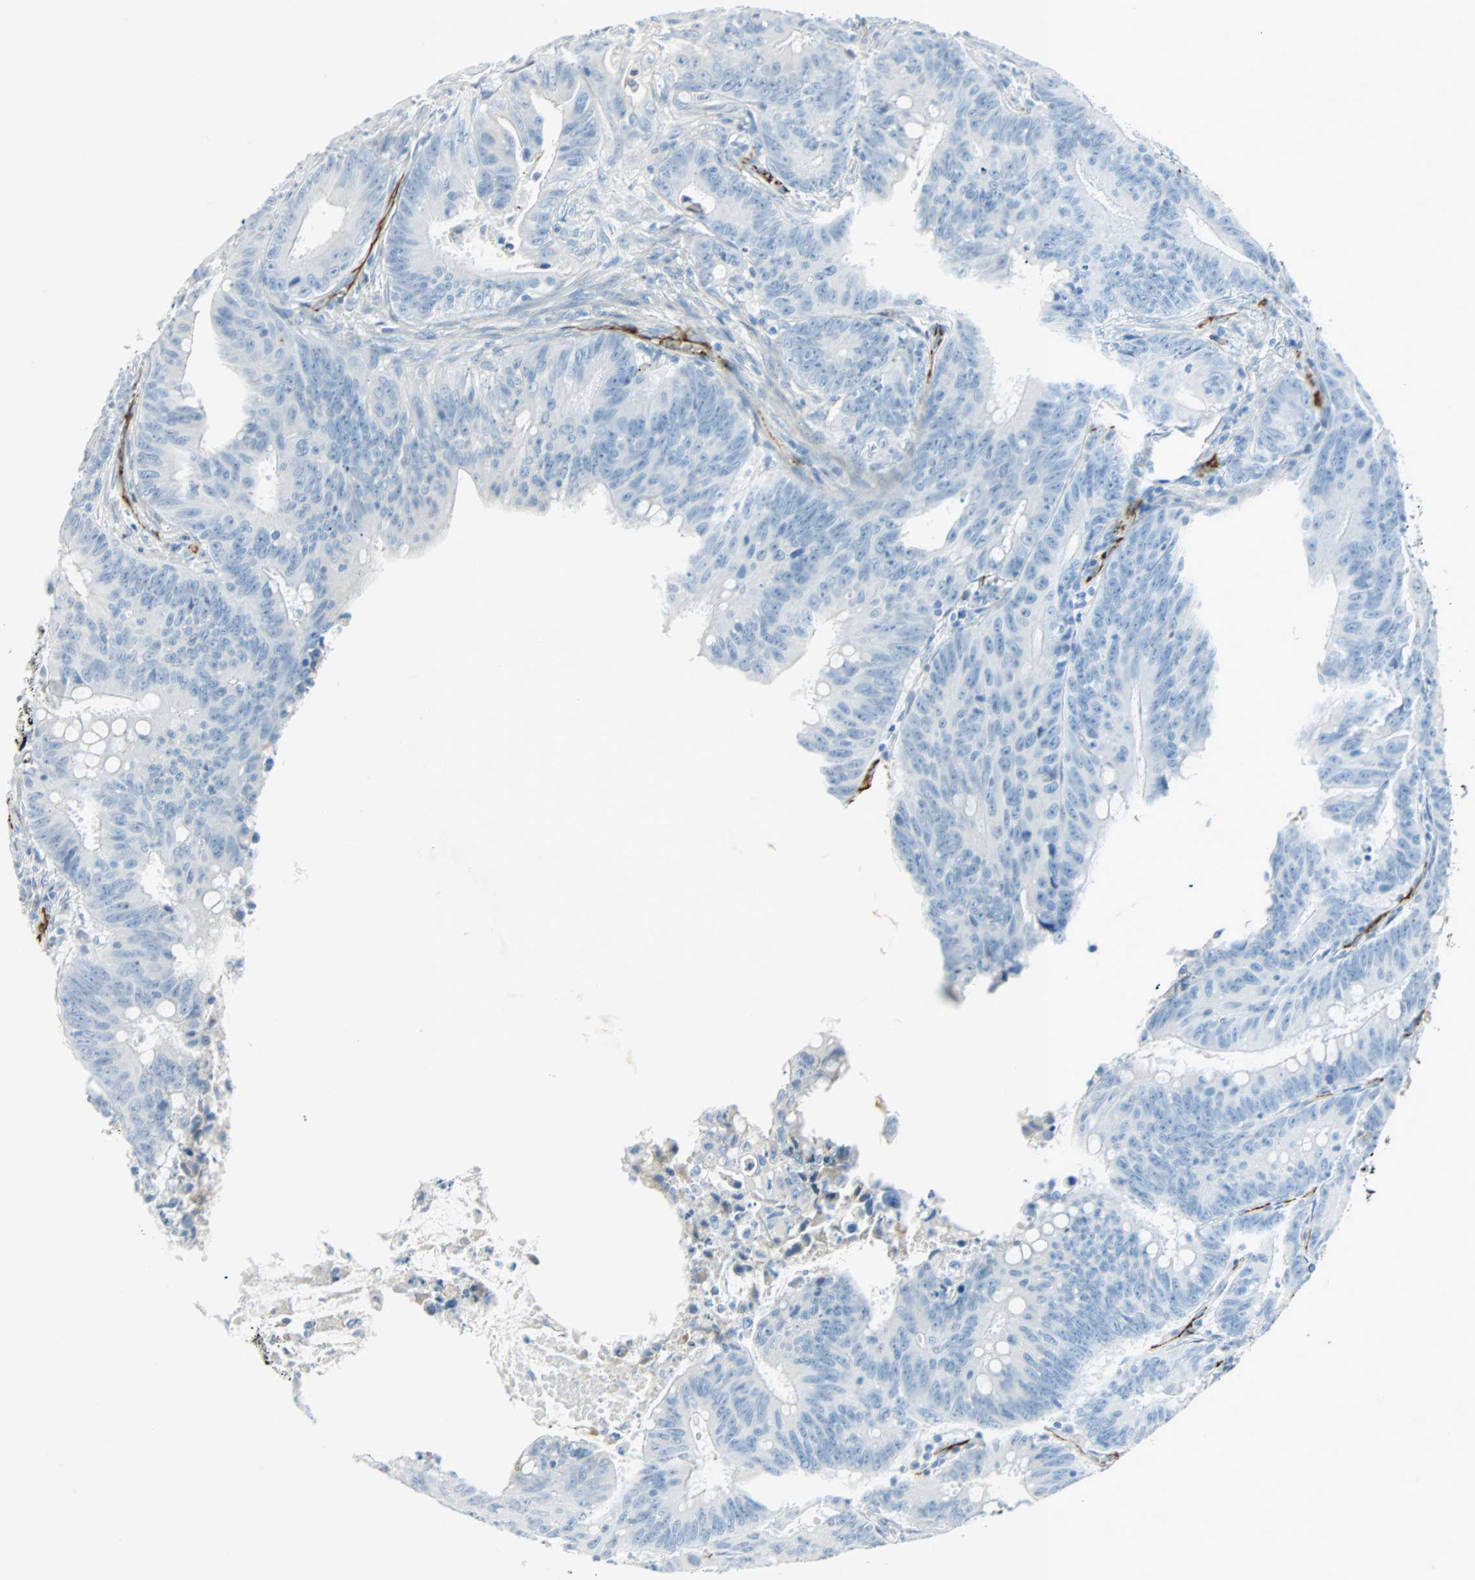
{"staining": {"intensity": "negative", "quantity": "none", "location": "none"}, "tissue": "colorectal cancer", "cell_type": "Tumor cells", "image_type": "cancer", "snomed": [{"axis": "morphology", "description": "Adenocarcinoma, NOS"}, {"axis": "topography", "description": "Colon"}], "caption": "Colorectal cancer (adenocarcinoma) was stained to show a protein in brown. There is no significant expression in tumor cells. (DAB immunohistochemistry (IHC), high magnification).", "gene": "VPS9D1", "patient": {"sex": "male", "age": 45}}